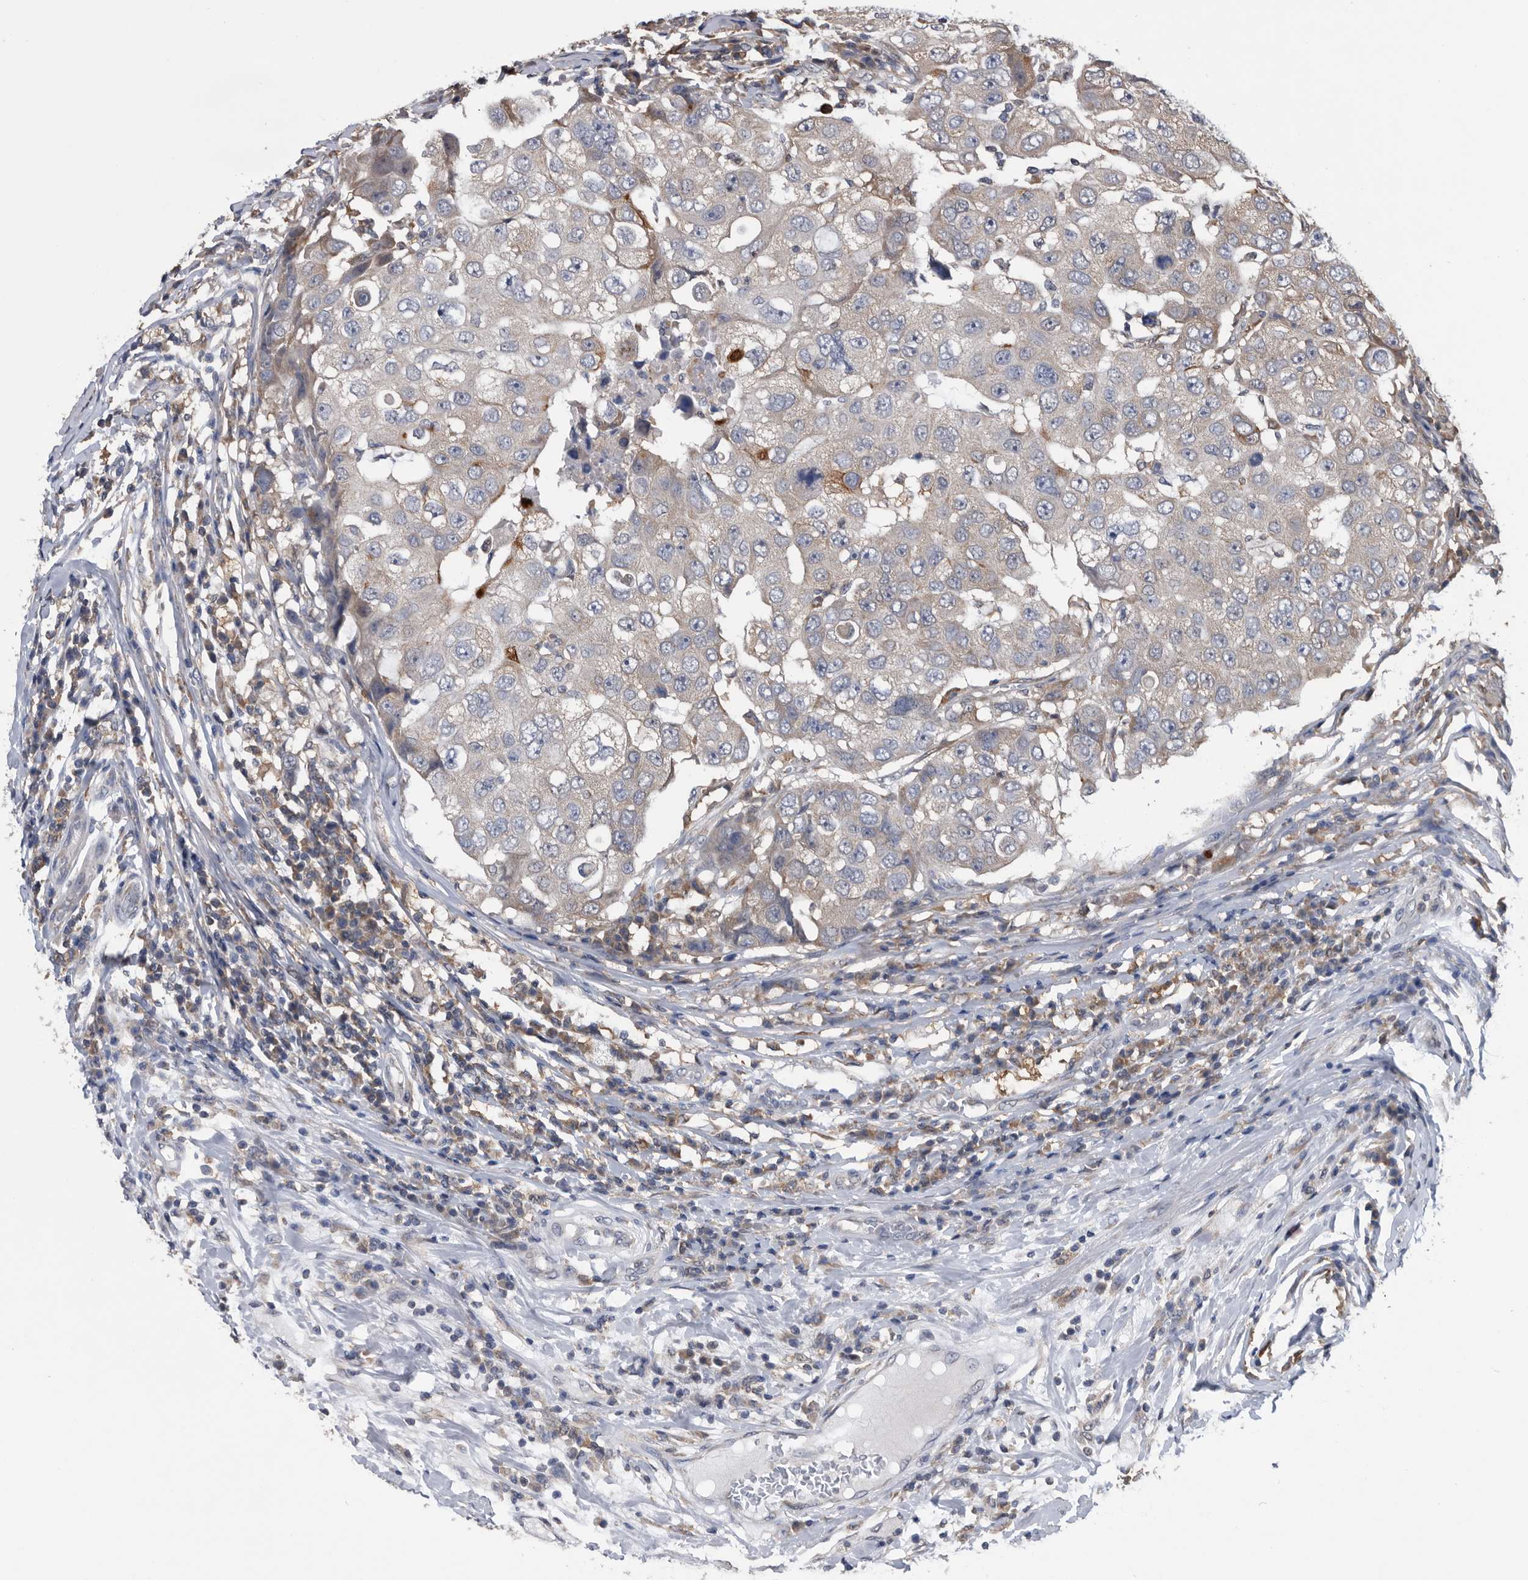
{"staining": {"intensity": "negative", "quantity": "none", "location": "none"}, "tissue": "breast cancer", "cell_type": "Tumor cells", "image_type": "cancer", "snomed": [{"axis": "morphology", "description": "Duct carcinoma"}, {"axis": "topography", "description": "Breast"}], "caption": "Protein analysis of breast cancer displays no significant expression in tumor cells.", "gene": "NRBP1", "patient": {"sex": "female", "age": 27}}